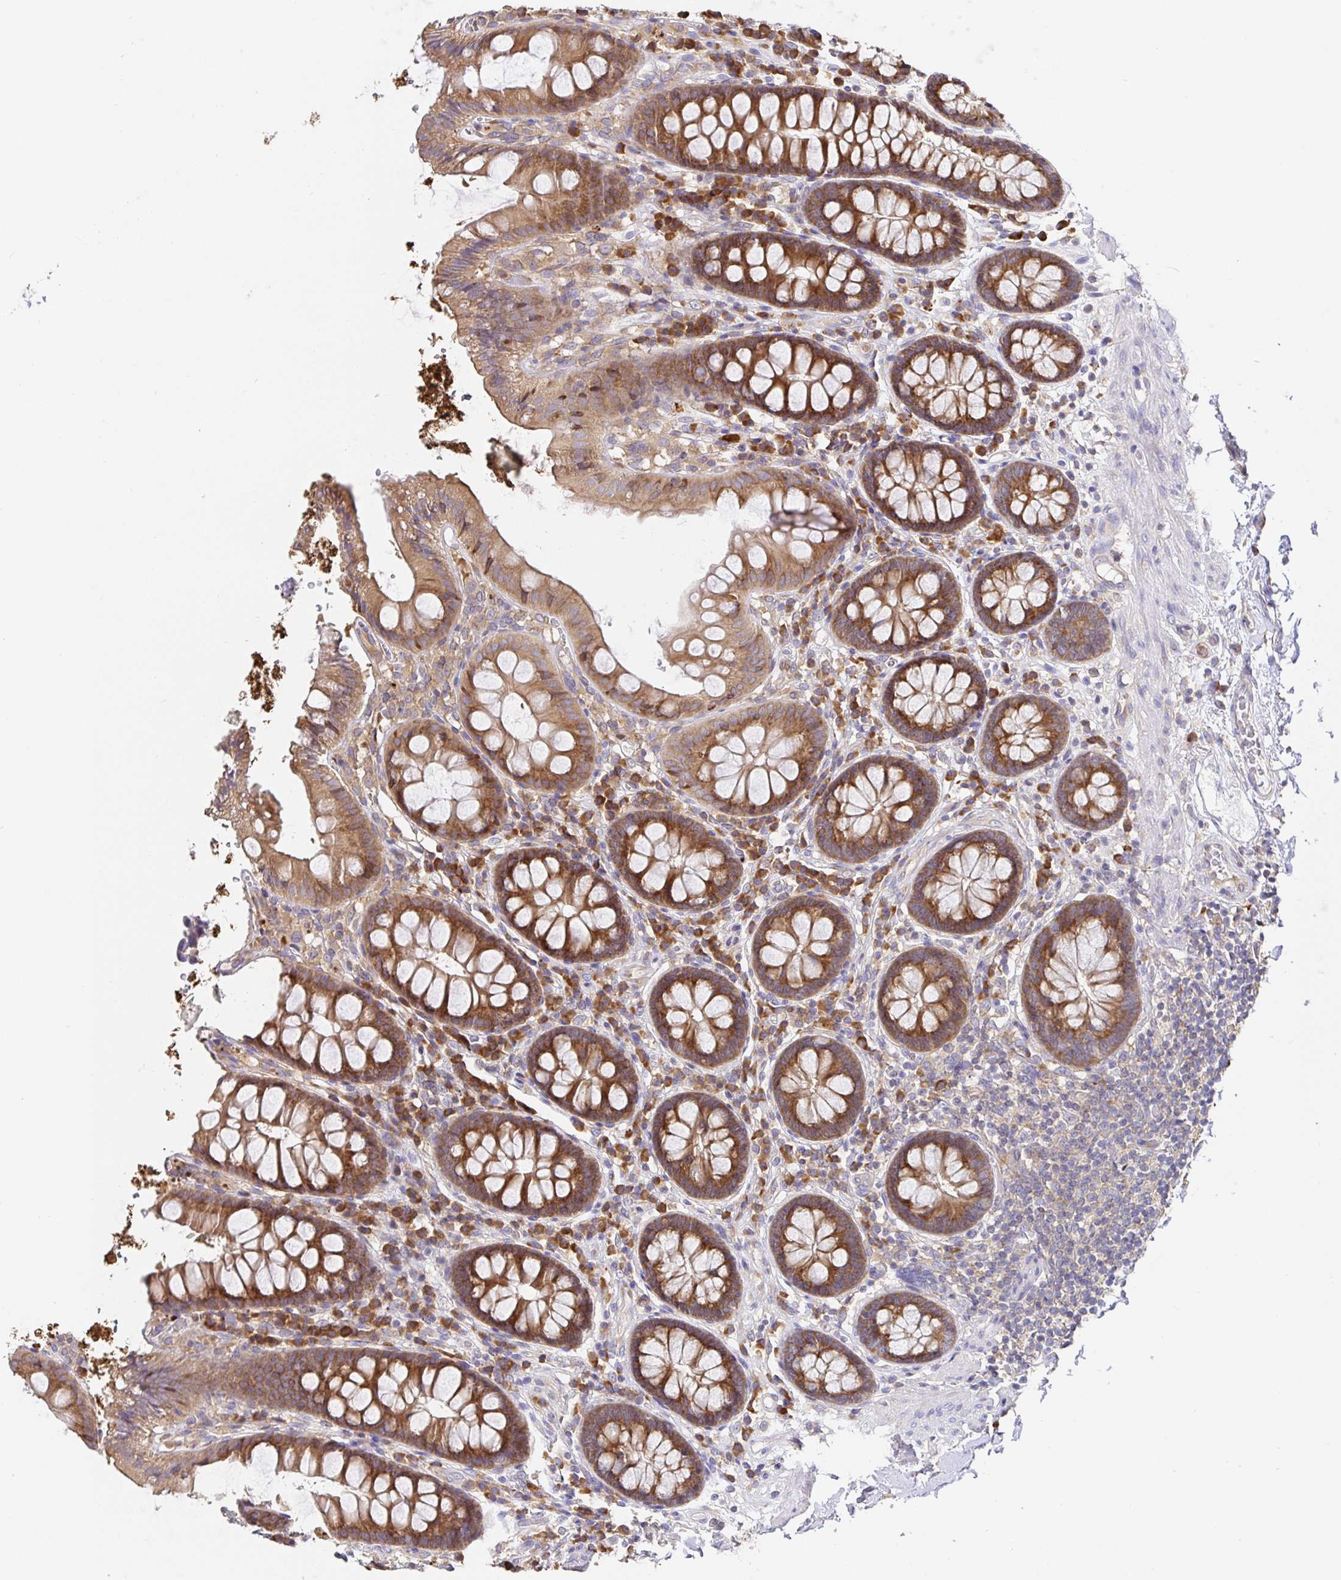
{"staining": {"intensity": "negative", "quantity": "none", "location": "none"}, "tissue": "colon", "cell_type": "Endothelial cells", "image_type": "normal", "snomed": [{"axis": "morphology", "description": "Normal tissue, NOS"}, {"axis": "topography", "description": "Colon"}], "caption": "Micrograph shows no protein positivity in endothelial cells of unremarkable colon. (DAB immunohistochemistry with hematoxylin counter stain).", "gene": "PDPK1", "patient": {"sex": "male", "age": 84}}